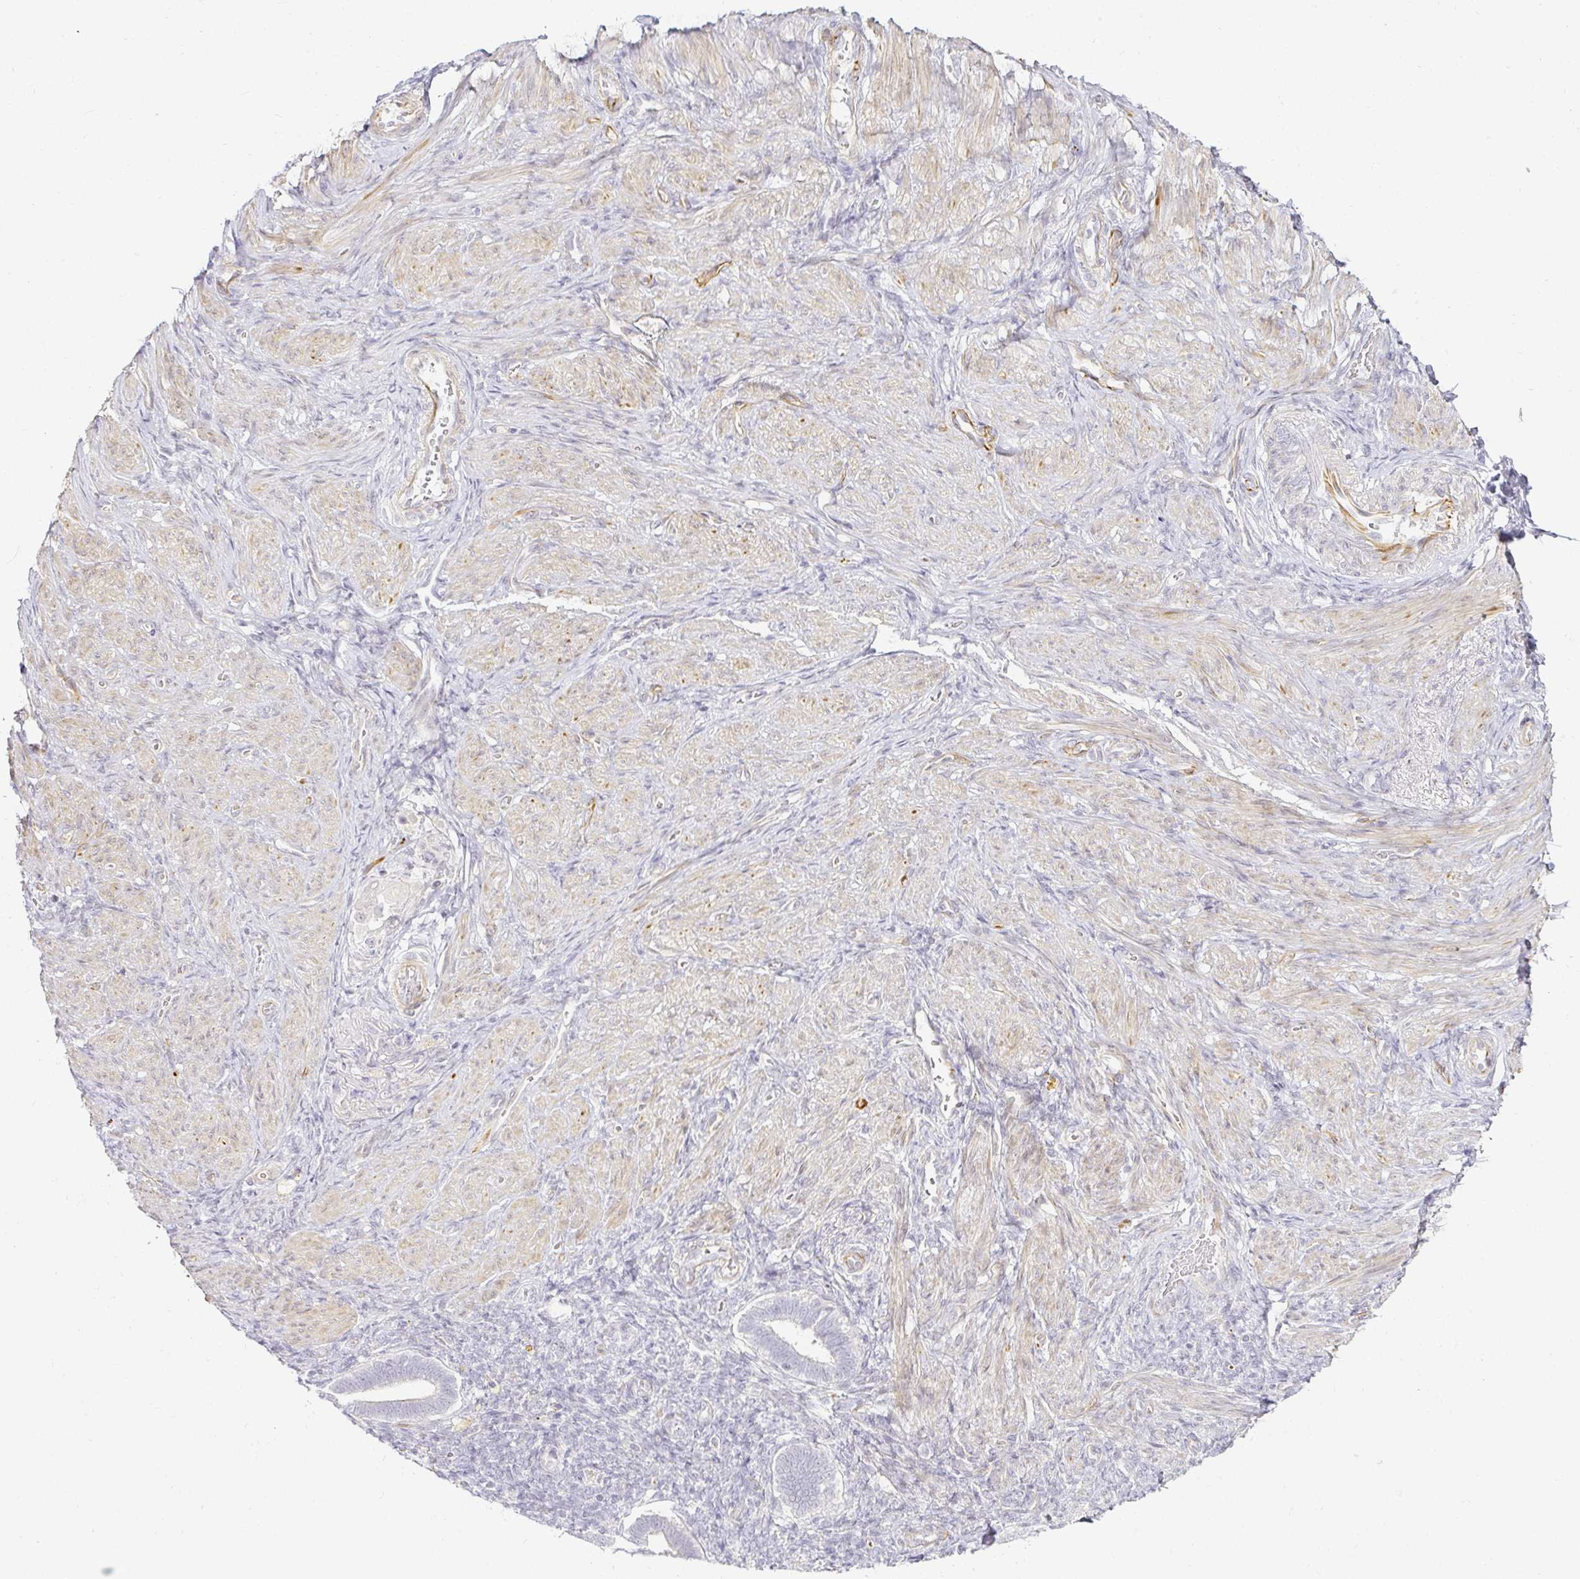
{"staining": {"intensity": "negative", "quantity": "none", "location": "none"}, "tissue": "endometrium", "cell_type": "Cells in endometrial stroma", "image_type": "normal", "snomed": [{"axis": "morphology", "description": "Normal tissue, NOS"}, {"axis": "topography", "description": "Endometrium"}], "caption": "Unremarkable endometrium was stained to show a protein in brown. There is no significant expression in cells in endometrial stroma. Brightfield microscopy of immunohistochemistry (IHC) stained with DAB (brown) and hematoxylin (blue), captured at high magnification.", "gene": "ACAN", "patient": {"sex": "female", "age": 34}}